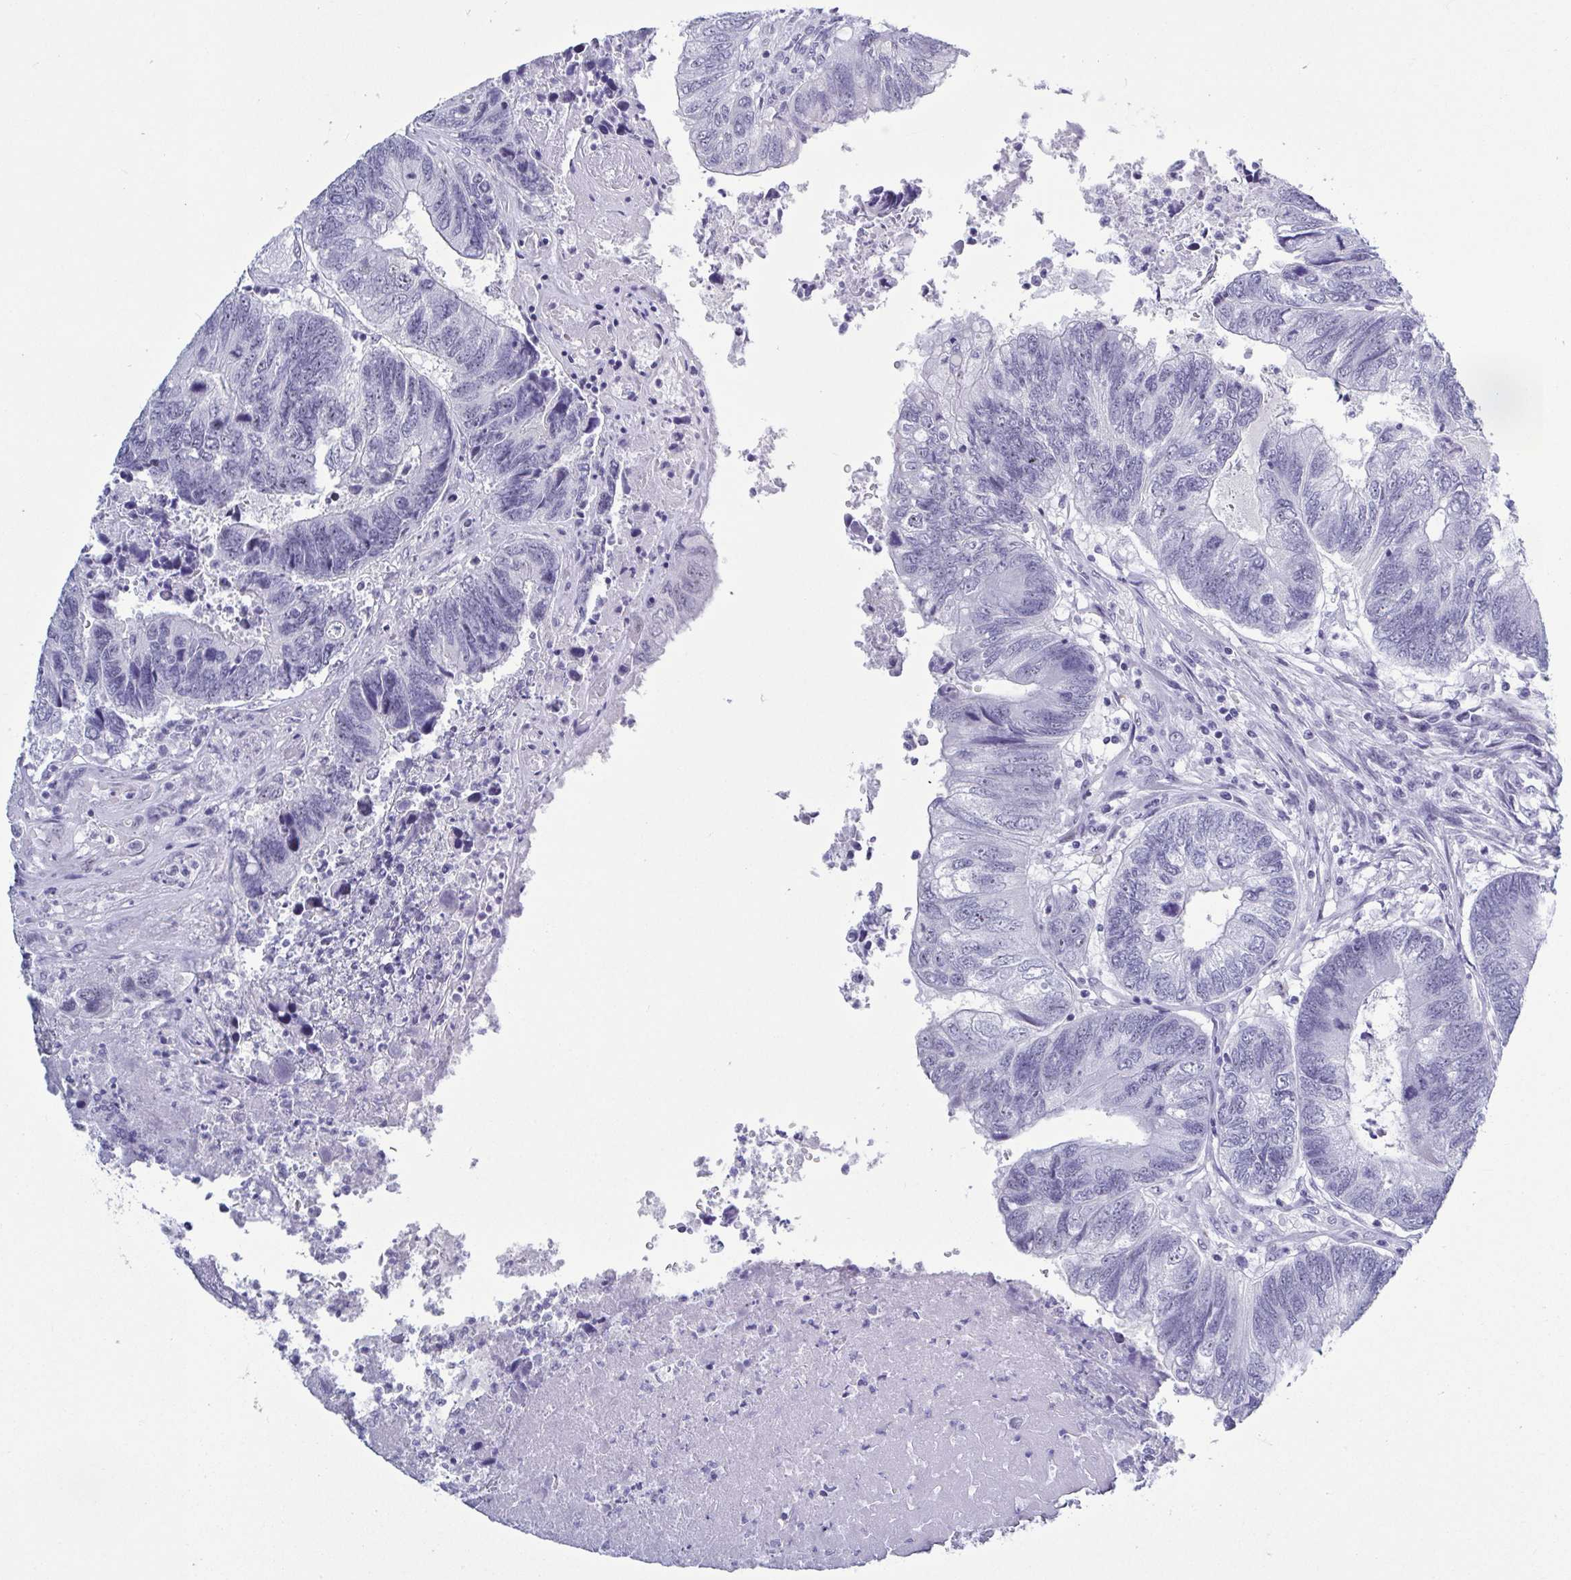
{"staining": {"intensity": "negative", "quantity": "none", "location": "none"}, "tissue": "colorectal cancer", "cell_type": "Tumor cells", "image_type": "cancer", "snomed": [{"axis": "morphology", "description": "Adenocarcinoma, NOS"}, {"axis": "topography", "description": "Colon"}], "caption": "Human colorectal cancer (adenocarcinoma) stained for a protein using IHC demonstrates no staining in tumor cells.", "gene": "BZW1", "patient": {"sex": "female", "age": 67}}